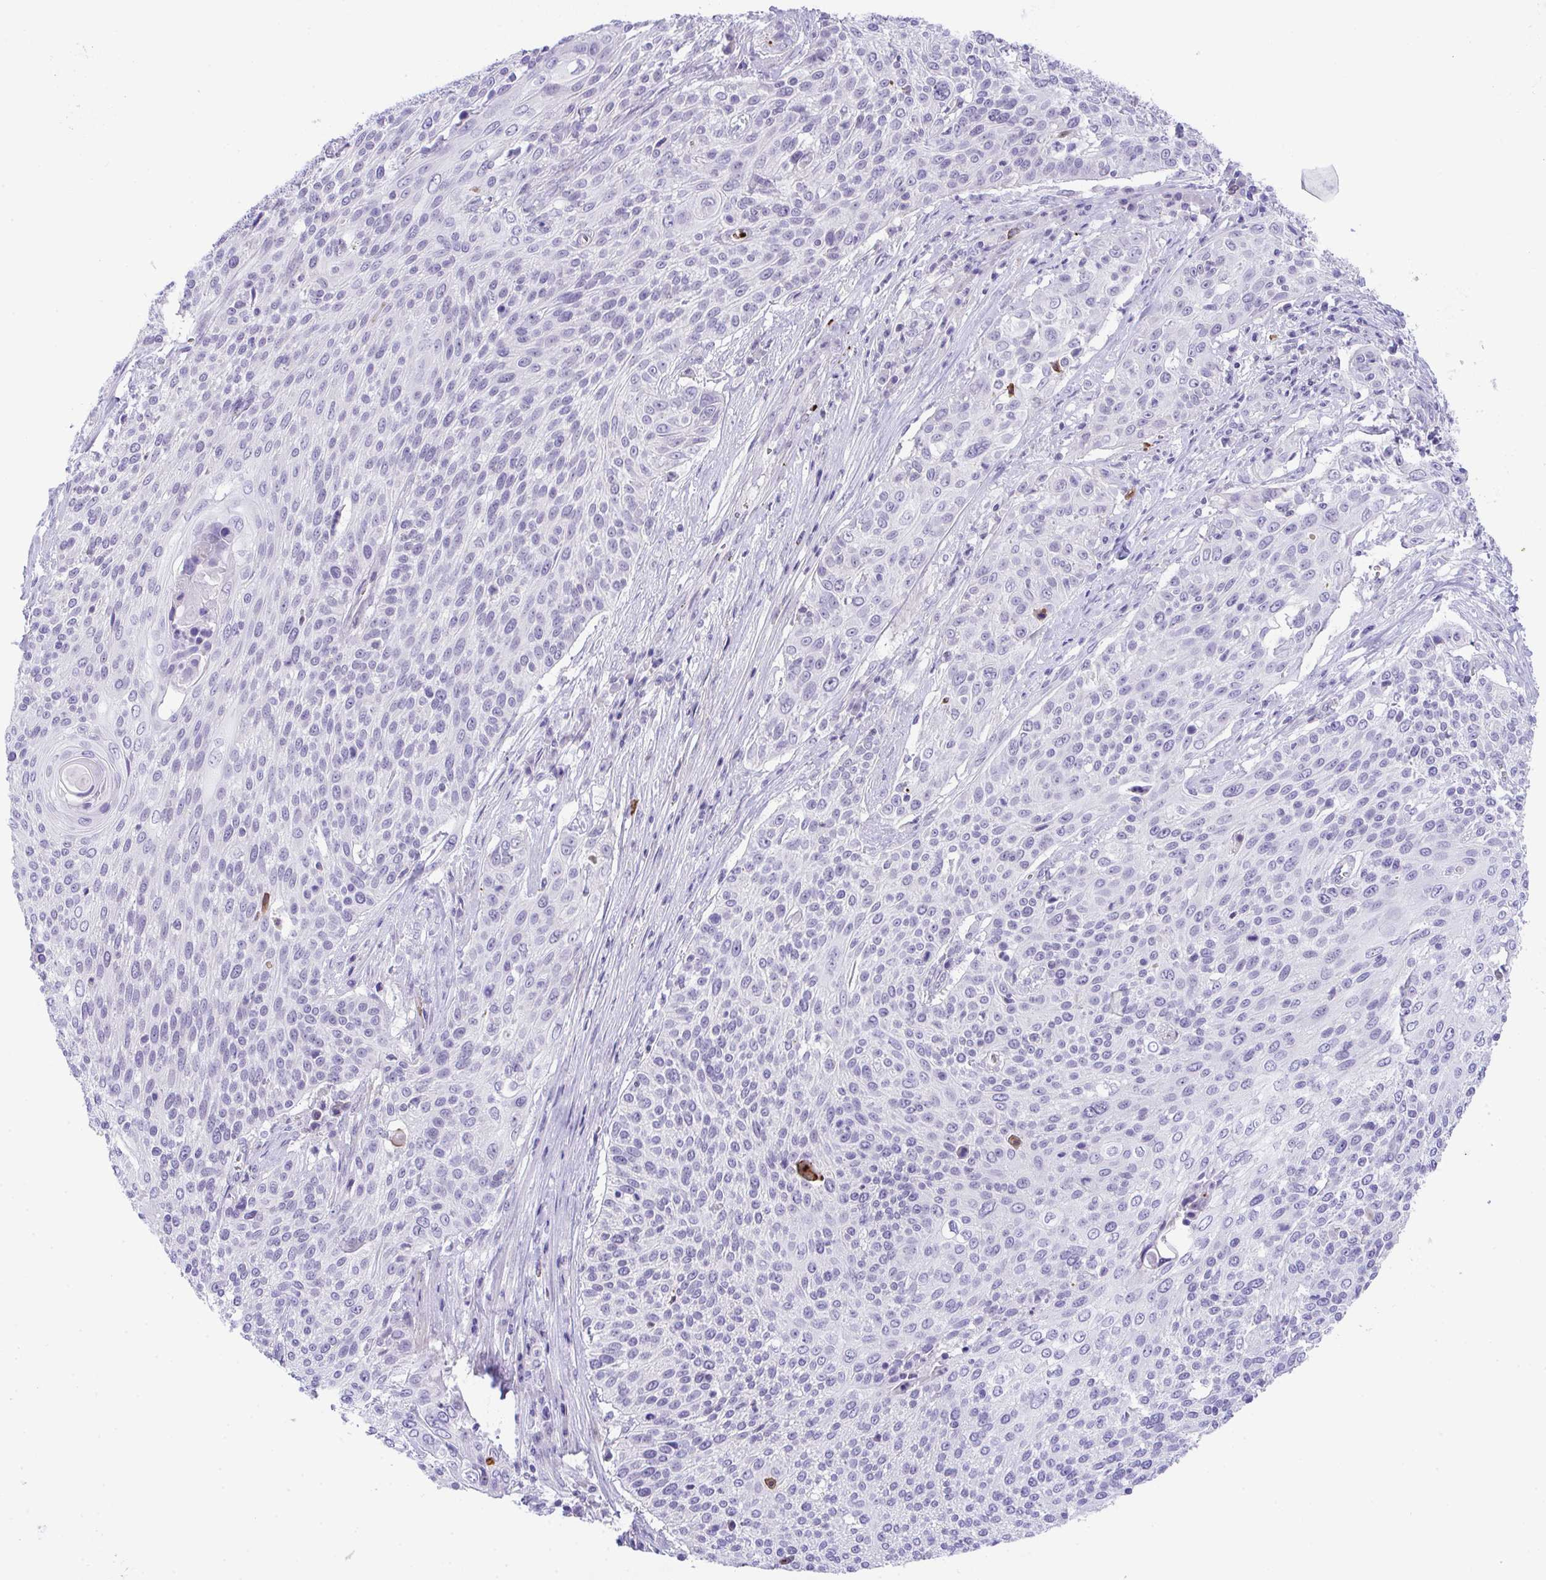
{"staining": {"intensity": "negative", "quantity": "none", "location": "none"}, "tissue": "cervical cancer", "cell_type": "Tumor cells", "image_type": "cancer", "snomed": [{"axis": "morphology", "description": "Squamous cell carcinoma, NOS"}, {"axis": "topography", "description": "Cervix"}], "caption": "This is an immunohistochemistry (IHC) image of cervical cancer (squamous cell carcinoma). There is no positivity in tumor cells.", "gene": "KMT2E", "patient": {"sex": "female", "age": 31}}